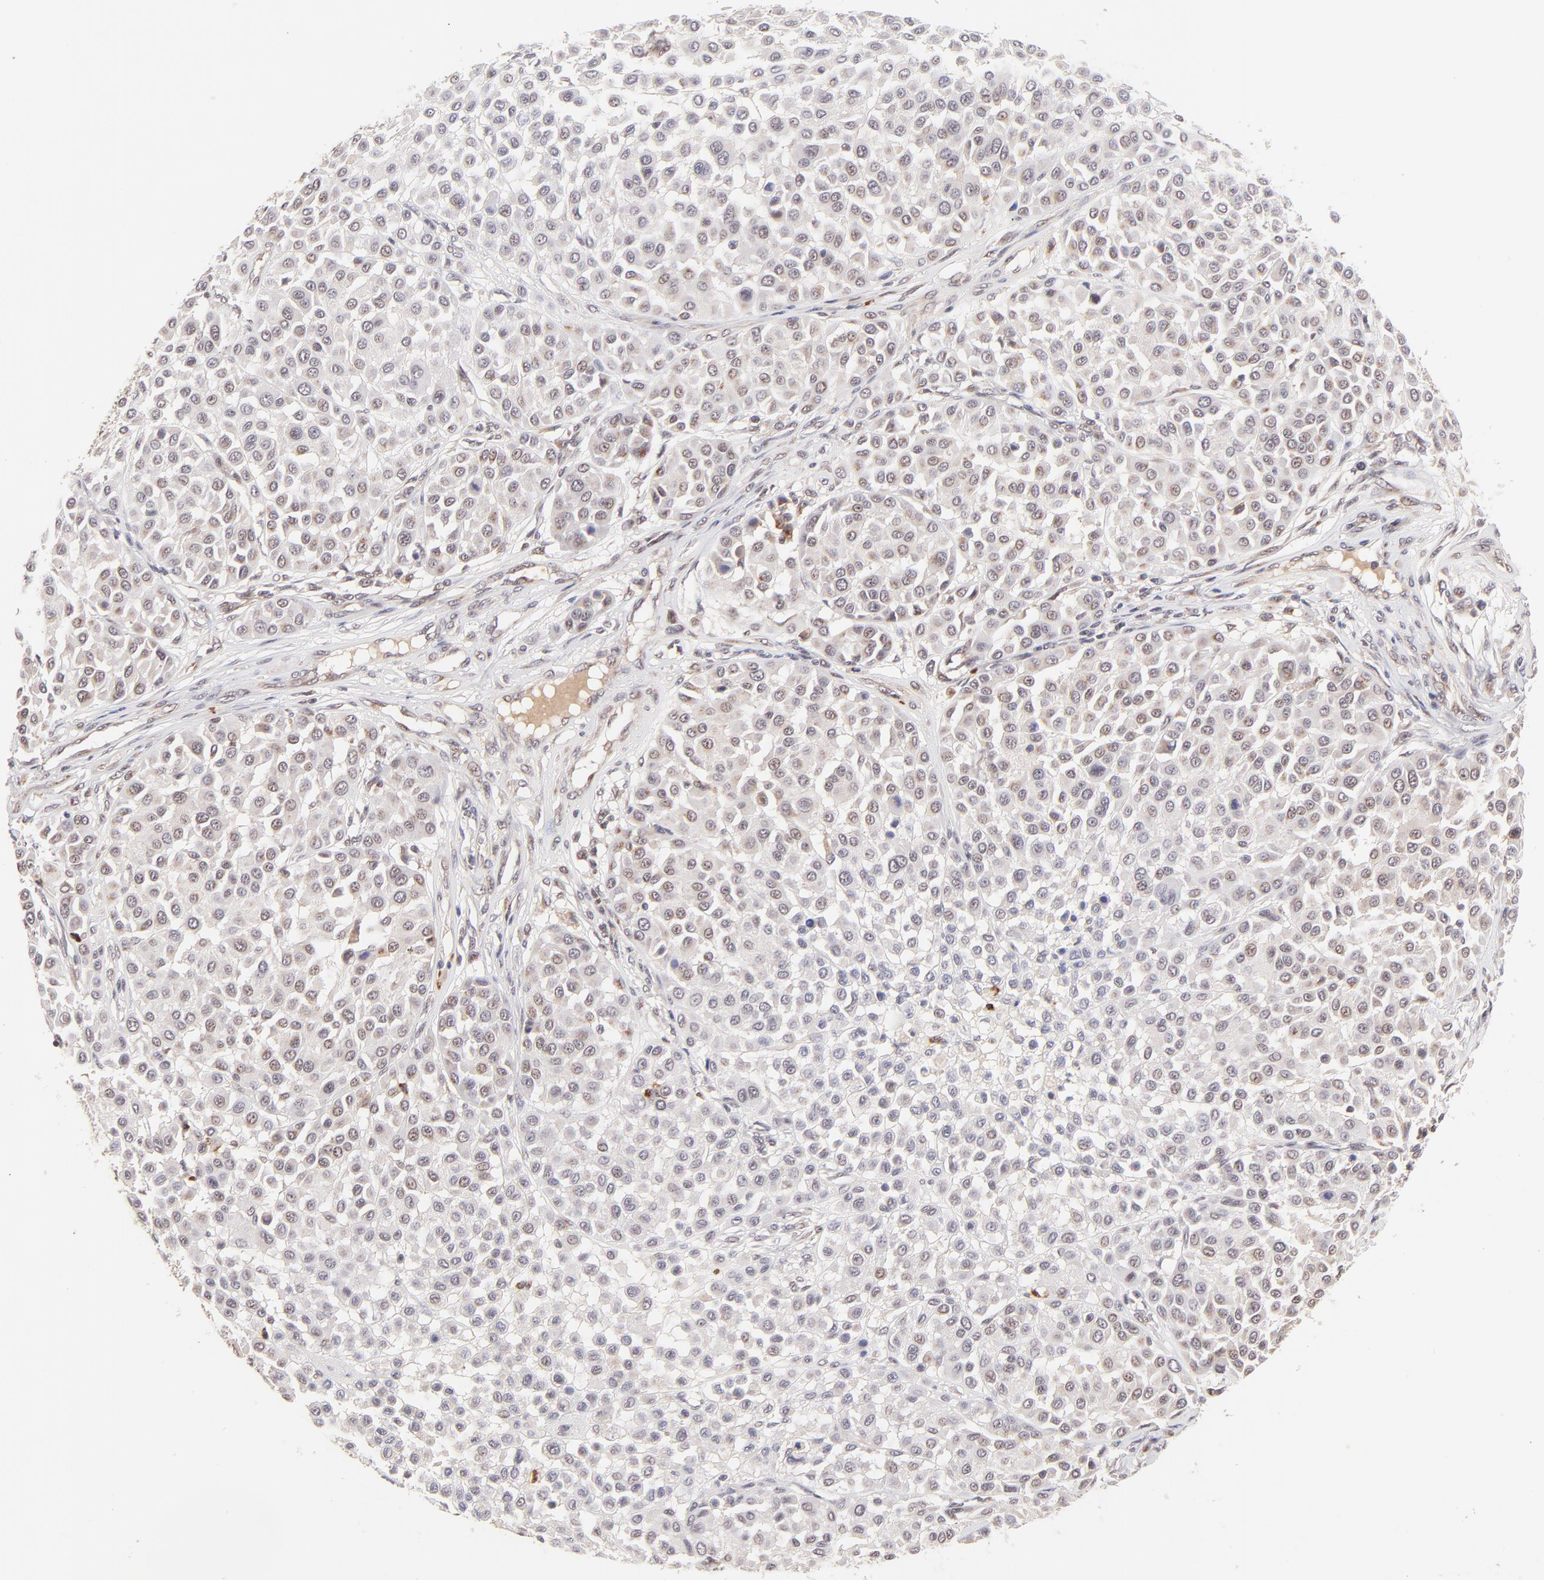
{"staining": {"intensity": "weak", "quantity": "<25%", "location": "nuclear"}, "tissue": "melanoma", "cell_type": "Tumor cells", "image_type": "cancer", "snomed": [{"axis": "morphology", "description": "Malignant melanoma, Metastatic site"}, {"axis": "topography", "description": "Soft tissue"}], "caption": "There is no significant staining in tumor cells of malignant melanoma (metastatic site).", "gene": "MED12", "patient": {"sex": "male", "age": 41}}